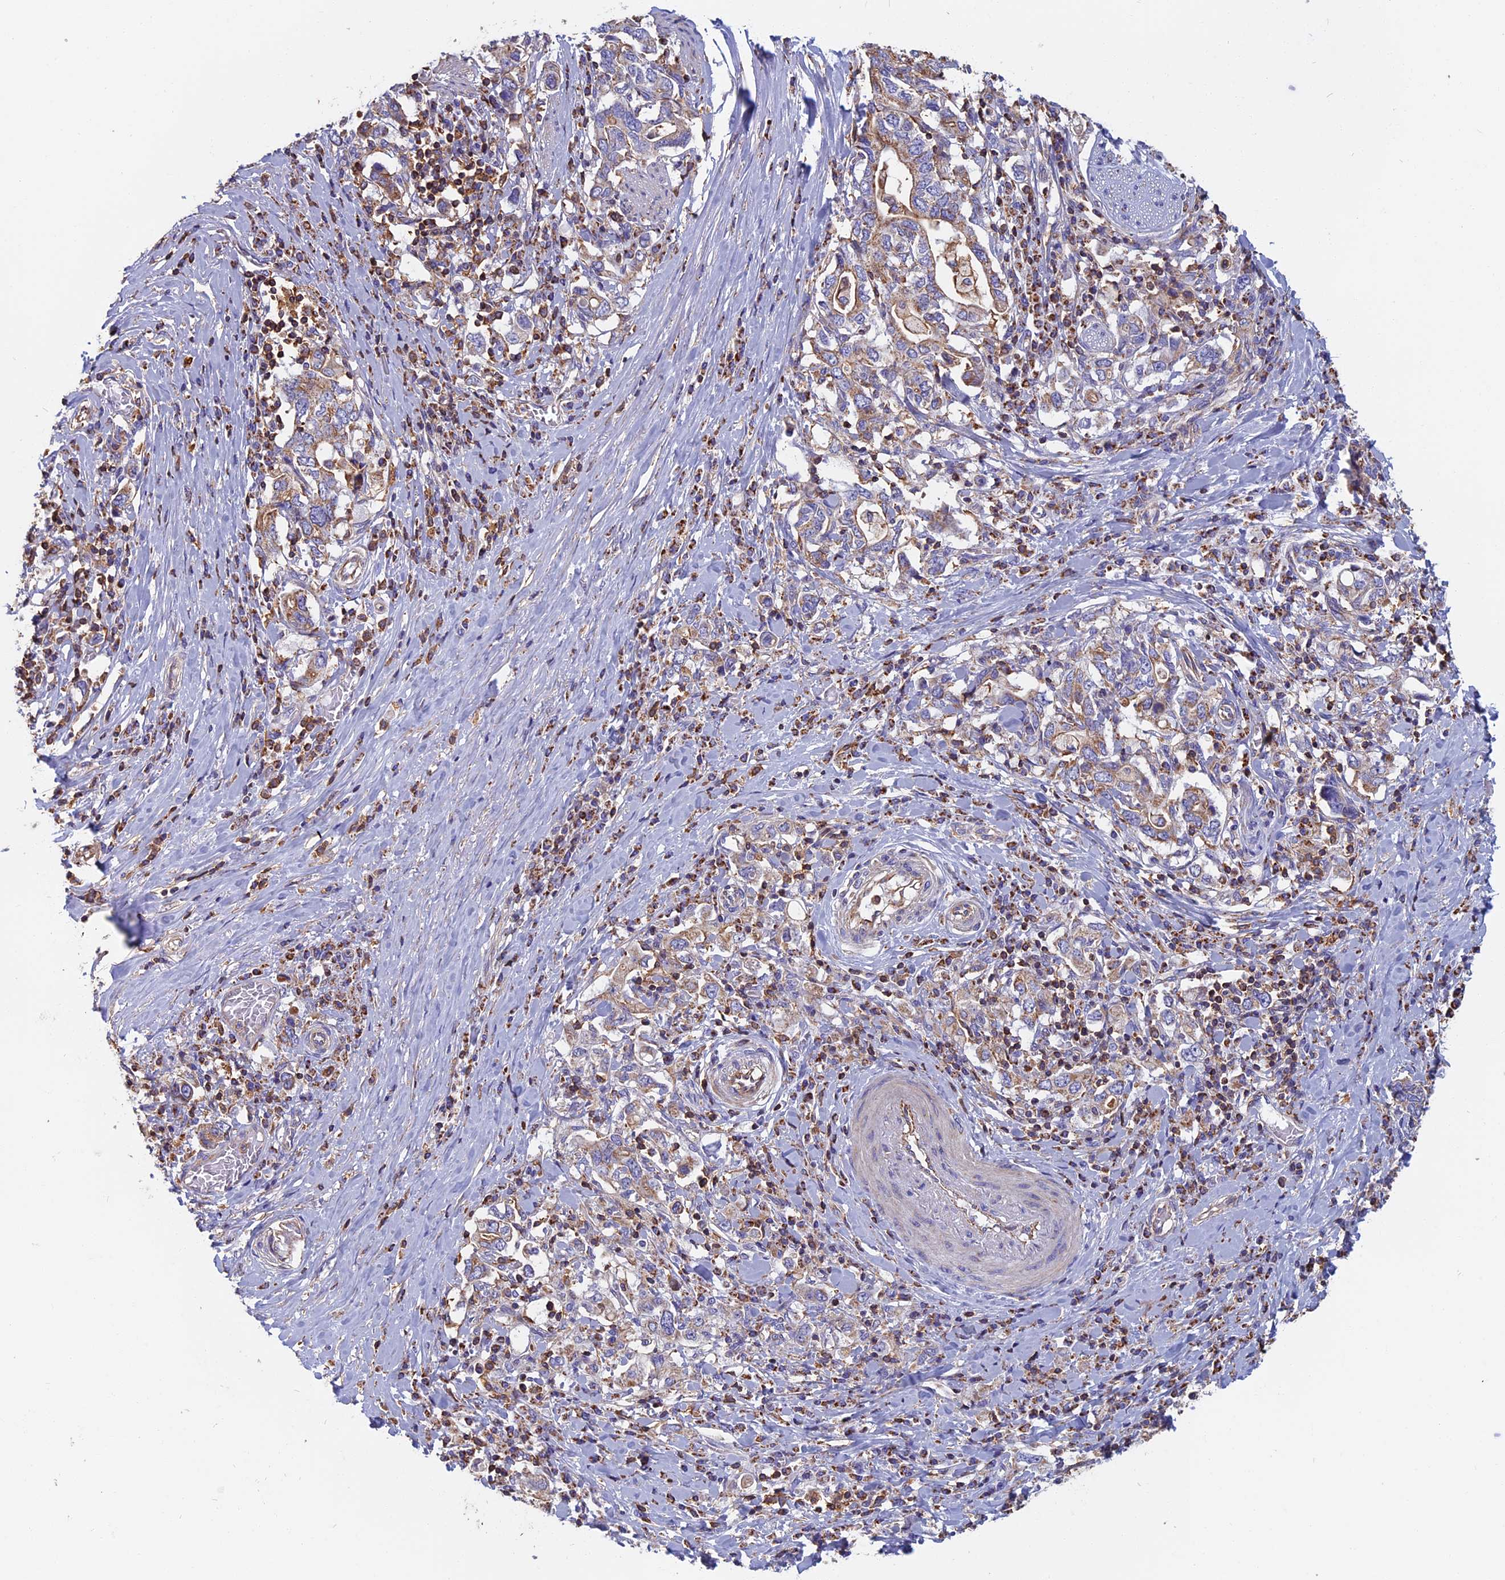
{"staining": {"intensity": "moderate", "quantity": "<25%", "location": "cytoplasmic/membranous"}, "tissue": "stomach cancer", "cell_type": "Tumor cells", "image_type": "cancer", "snomed": [{"axis": "morphology", "description": "Adenocarcinoma, NOS"}, {"axis": "topography", "description": "Stomach, upper"}, {"axis": "topography", "description": "Stomach"}], "caption": "Adenocarcinoma (stomach) stained with a brown dye demonstrates moderate cytoplasmic/membranous positive positivity in about <25% of tumor cells.", "gene": "HSD17B8", "patient": {"sex": "male", "age": 62}}